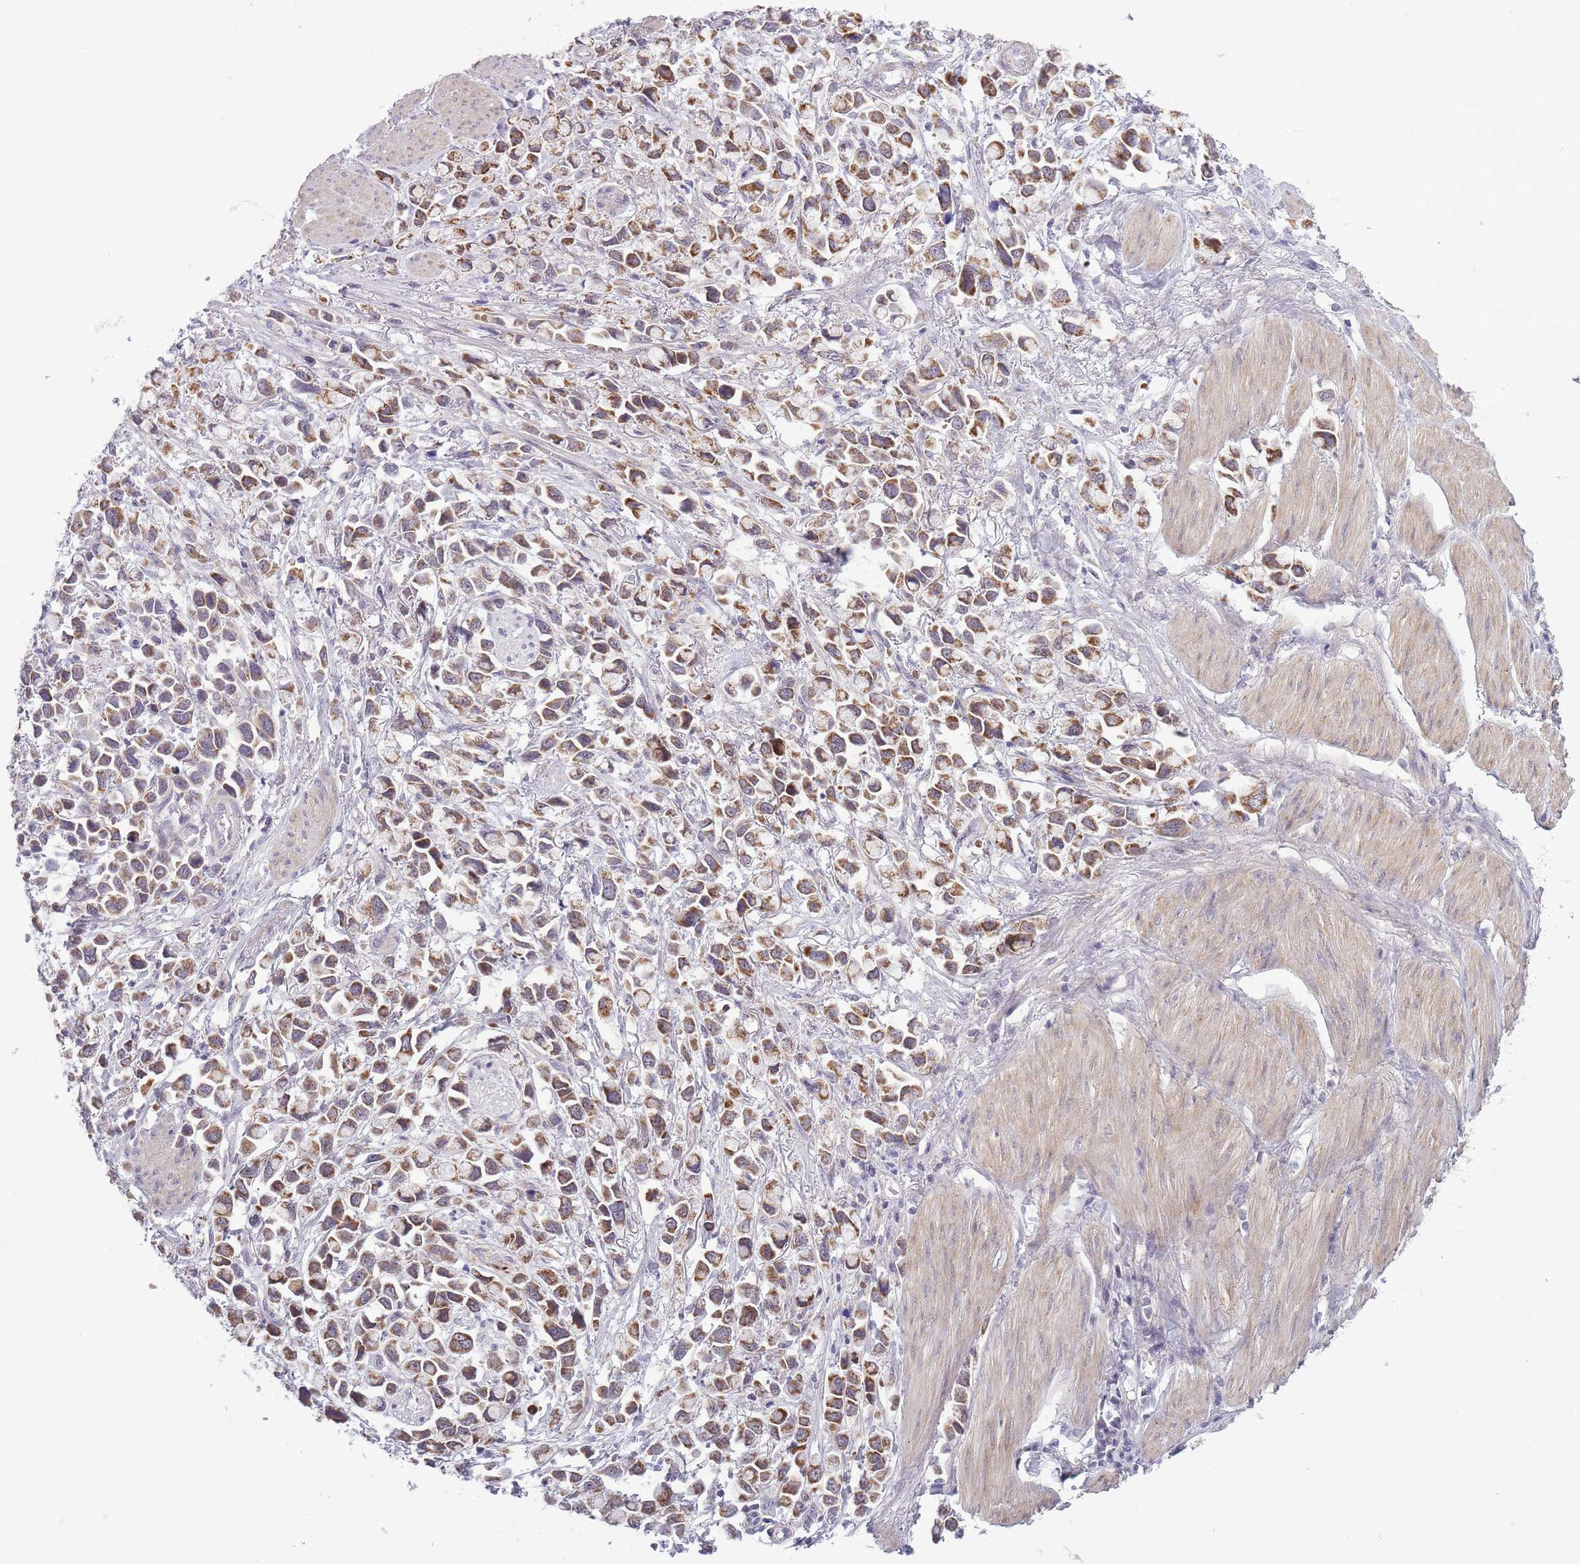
{"staining": {"intensity": "moderate", "quantity": ">75%", "location": "cytoplasmic/membranous"}, "tissue": "stomach cancer", "cell_type": "Tumor cells", "image_type": "cancer", "snomed": [{"axis": "morphology", "description": "Adenocarcinoma, NOS"}, {"axis": "topography", "description": "Stomach"}], "caption": "A medium amount of moderate cytoplasmic/membranous positivity is seen in approximately >75% of tumor cells in adenocarcinoma (stomach) tissue.", "gene": "ZBTB24", "patient": {"sex": "female", "age": 81}}